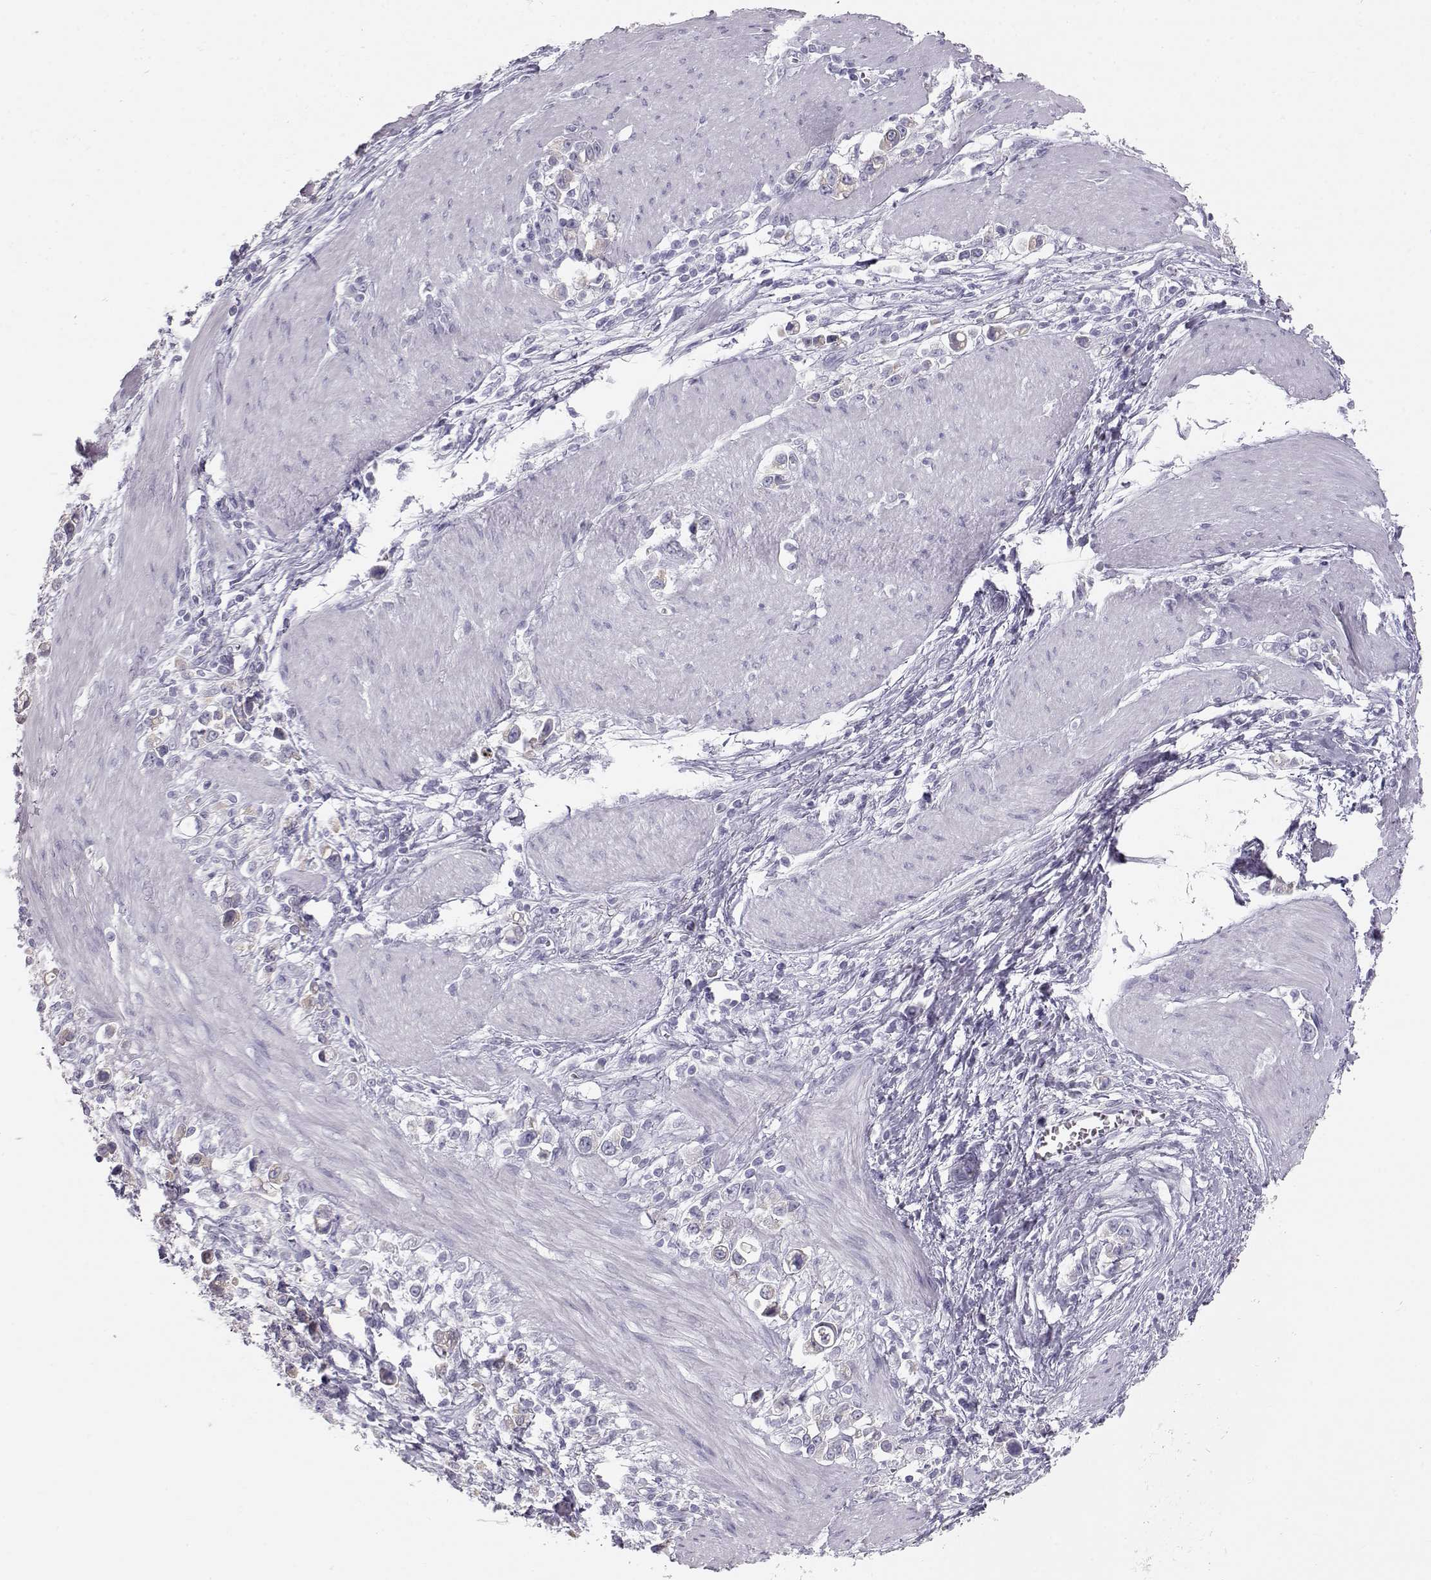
{"staining": {"intensity": "negative", "quantity": "none", "location": "none"}, "tissue": "stomach cancer", "cell_type": "Tumor cells", "image_type": "cancer", "snomed": [{"axis": "morphology", "description": "Adenocarcinoma, NOS"}, {"axis": "topography", "description": "Stomach"}], "caption": "IHC micrograph of neoplastic tissue: human adenocarcinoma (stomach) stained with DAB (3,3'-diaminobenzidine) exhibits no significant protein staining in tumor cells.", "gene": "GPR26", "patient": {"sex": "male", "age": 63}}